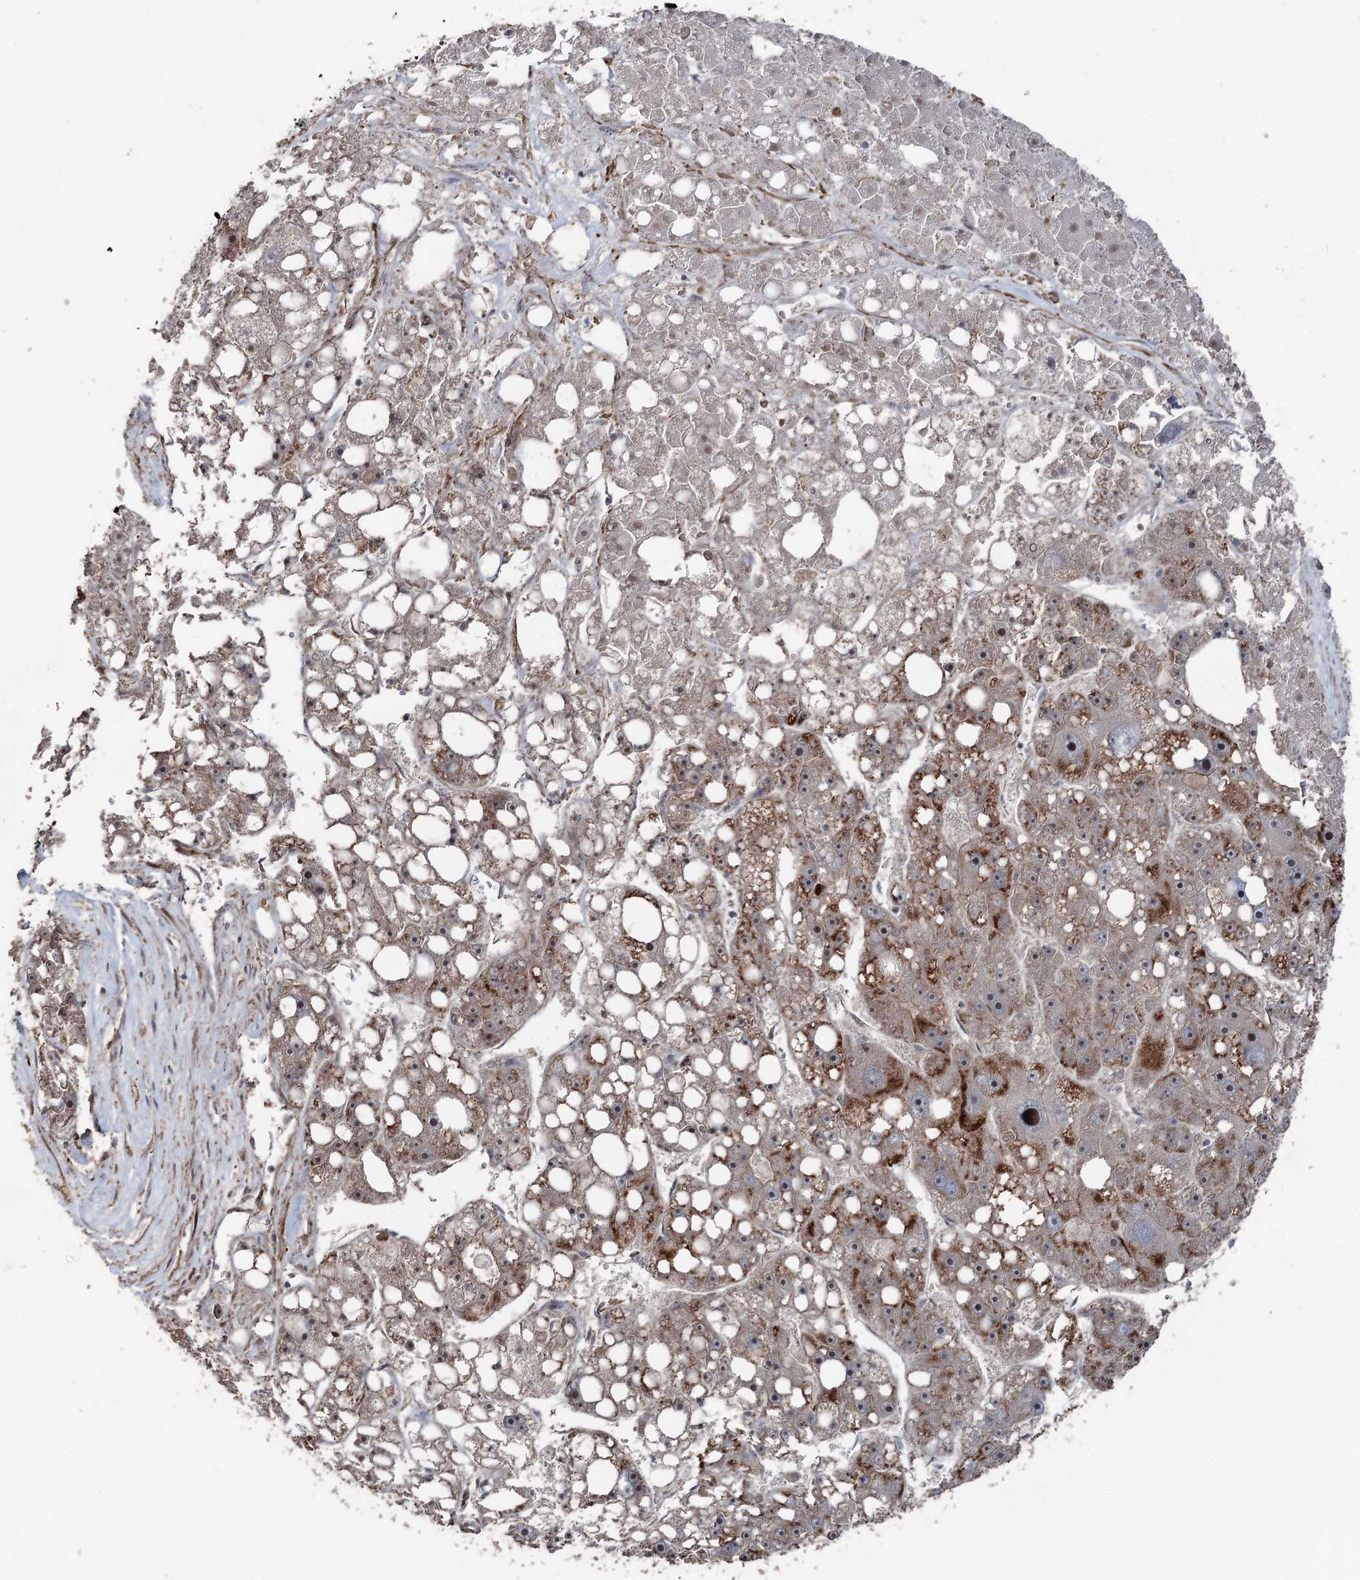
{"staining": {"intensity": "moderate", "quantity": "25%-75%", "location": "cytoplasmic/membranous,nuclear"}, "tissue": "liver cancer", "cell_type": "Tumor cells", "image_type": "cancer", "snomed": [{"axis": "morphology", "description": "Carcinoma, Hepatocellular, NOS"}, {"axis": "topography", "description": "Liver"}], "caption": "High-power microscopy captured an immunohistochemistry image of hepatocellular carcinoma (liver), revealing moderate cytoplasmic/membranous and nuclear staining in approximately 25%-75% of tumor cells. Immunohistochemistry (ihc) stains the protein in brown and the nuclei are stained blue.", "gene": "CCDC82", "patient": {"sex": "female", "age": 61}}